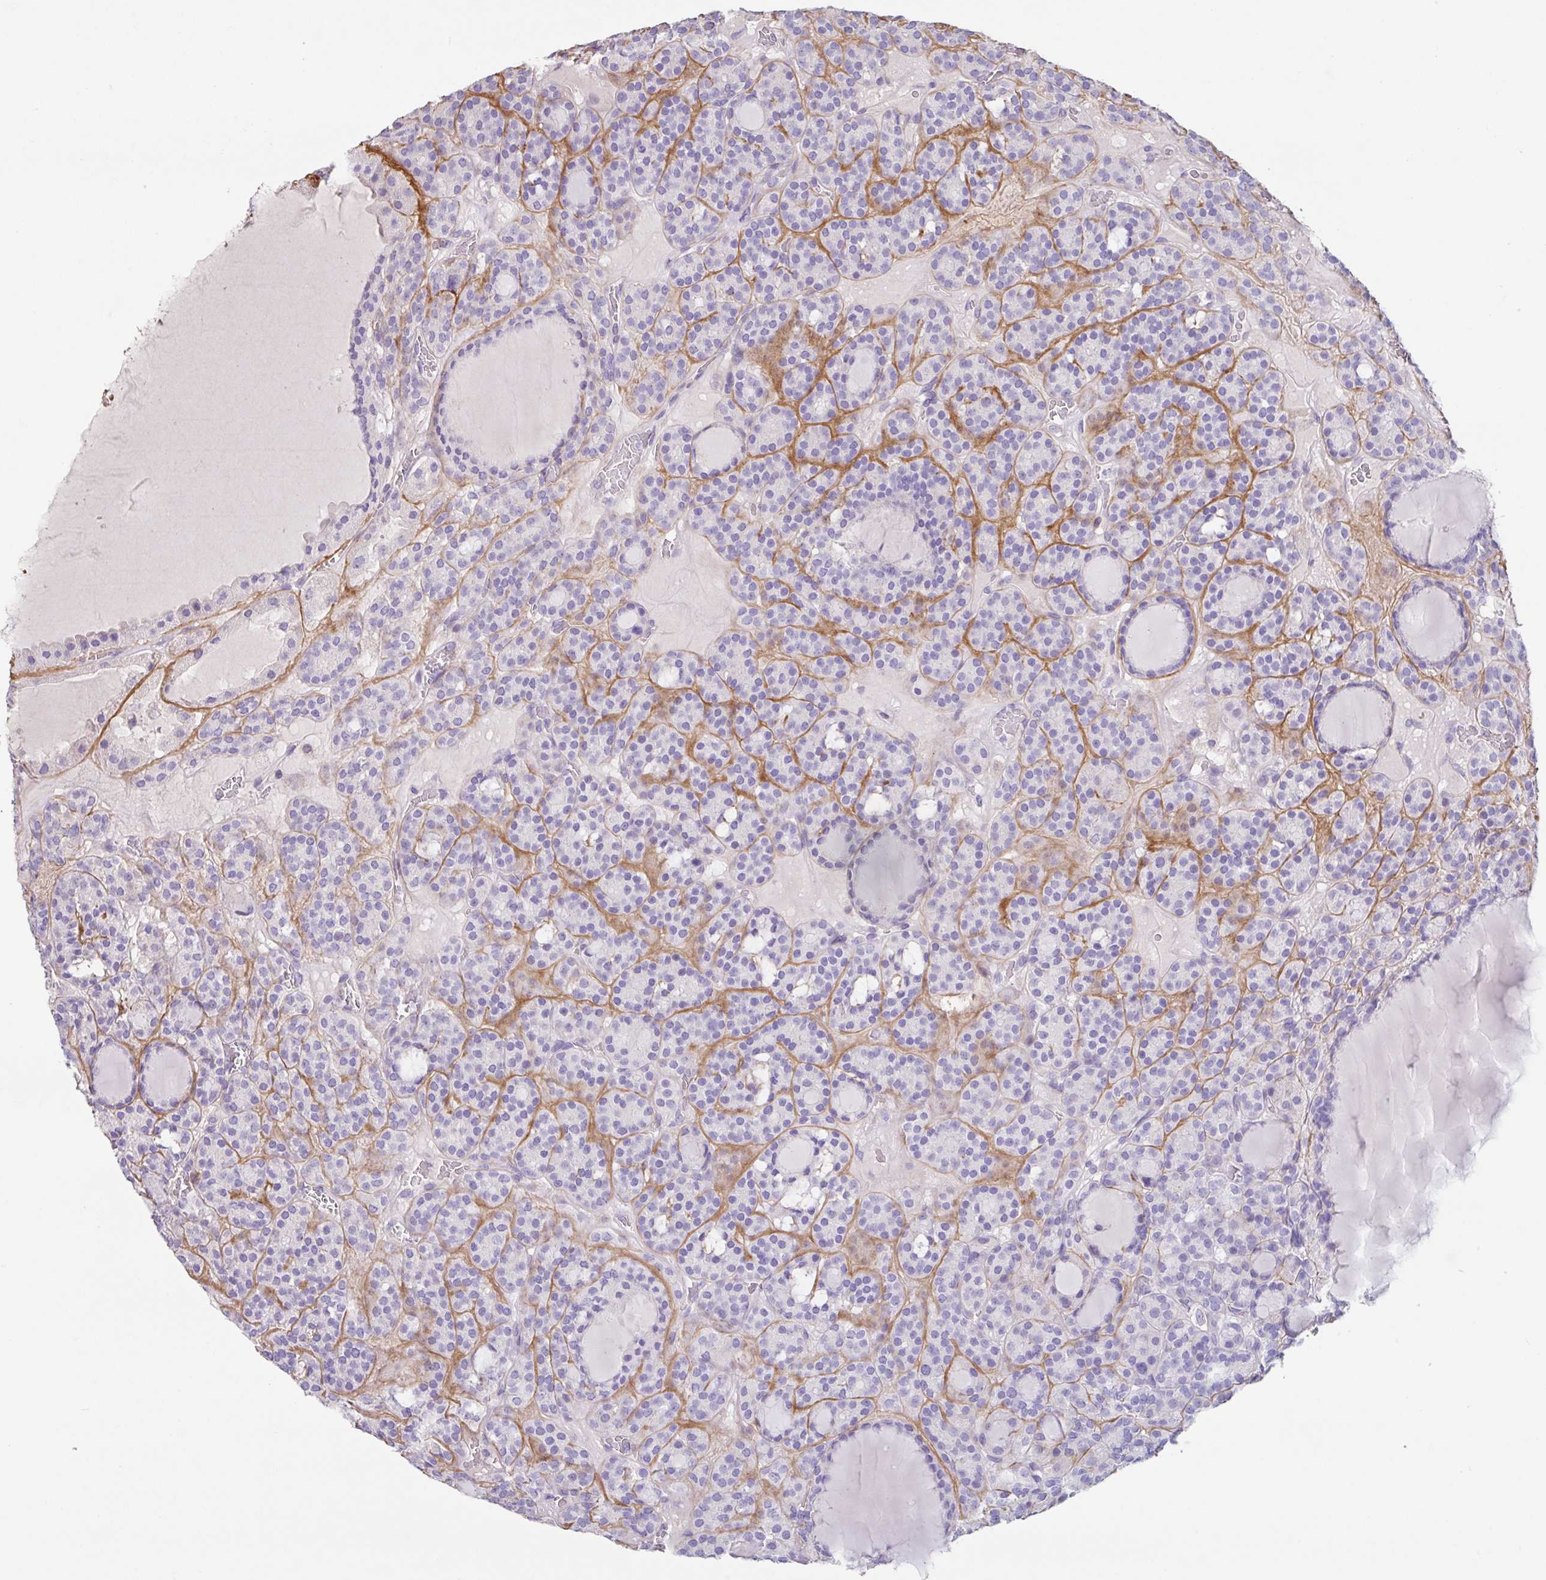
{"staining": {"intensity": "negative", "quantity": "none", "location": "none"}, "tissue": "thyroid cancer", "cell_type": "Tumor cells", "image_type": "cancer", "snomed": [{"axis": "morphology", "description": "Follicular adenoma carcinoma, NOS"}, {"axis": "topography", "description": "Thyroid gland"}], "caption": "Tumor cells show no significant protein expression in thyroid cancer (follicular adenoma carcinoma).", "gene": "ZG16", "patient": {"sex": "female", "age": 63}}